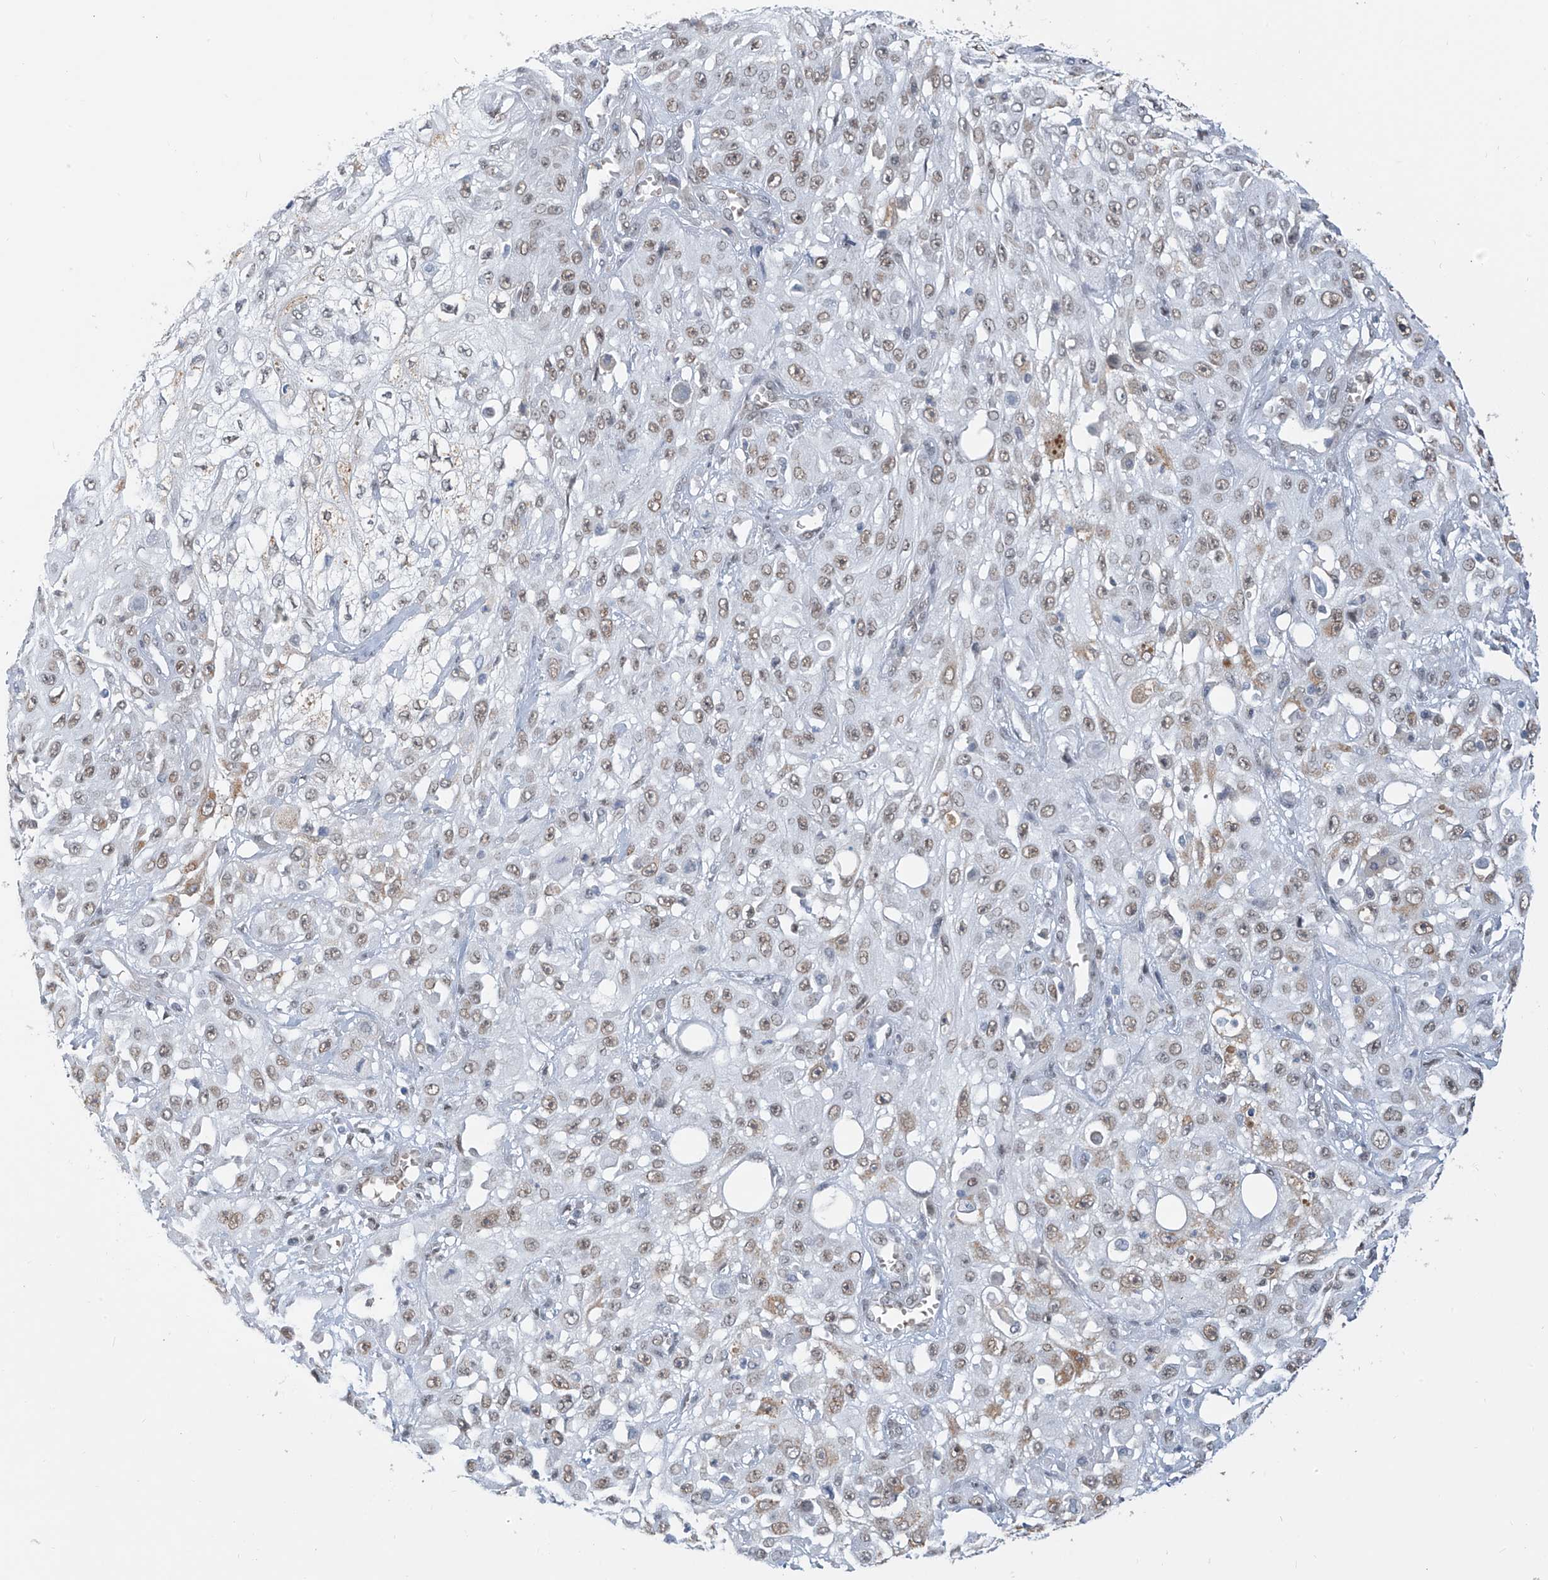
{"staining": {"intensity": "weak", "quantity": ">75%", "location": "nuclear"}, "tissue": "skin cancer", "cell_type": "Tumor cells", "image_type": "cancer", "snomed": [{"axis": "morphology", "description": "Squamous cell carcinoma, NOS"}, {"axis": "morphology", "description": "Squamous cell carcinoma, metastatic, NOS"}, {"axis": "topography", "description": "Skin"}, {"axis": "topography", "description": "Lymph node"}], "caption": "Human metastatic squamous cell carcinoma (skin) stained for a protein (brown) displays weak nuclear positive positivity in about >75% of tumor cells.", "gene": "MCM9", "patient": {"sex": "male", "age": 75}}